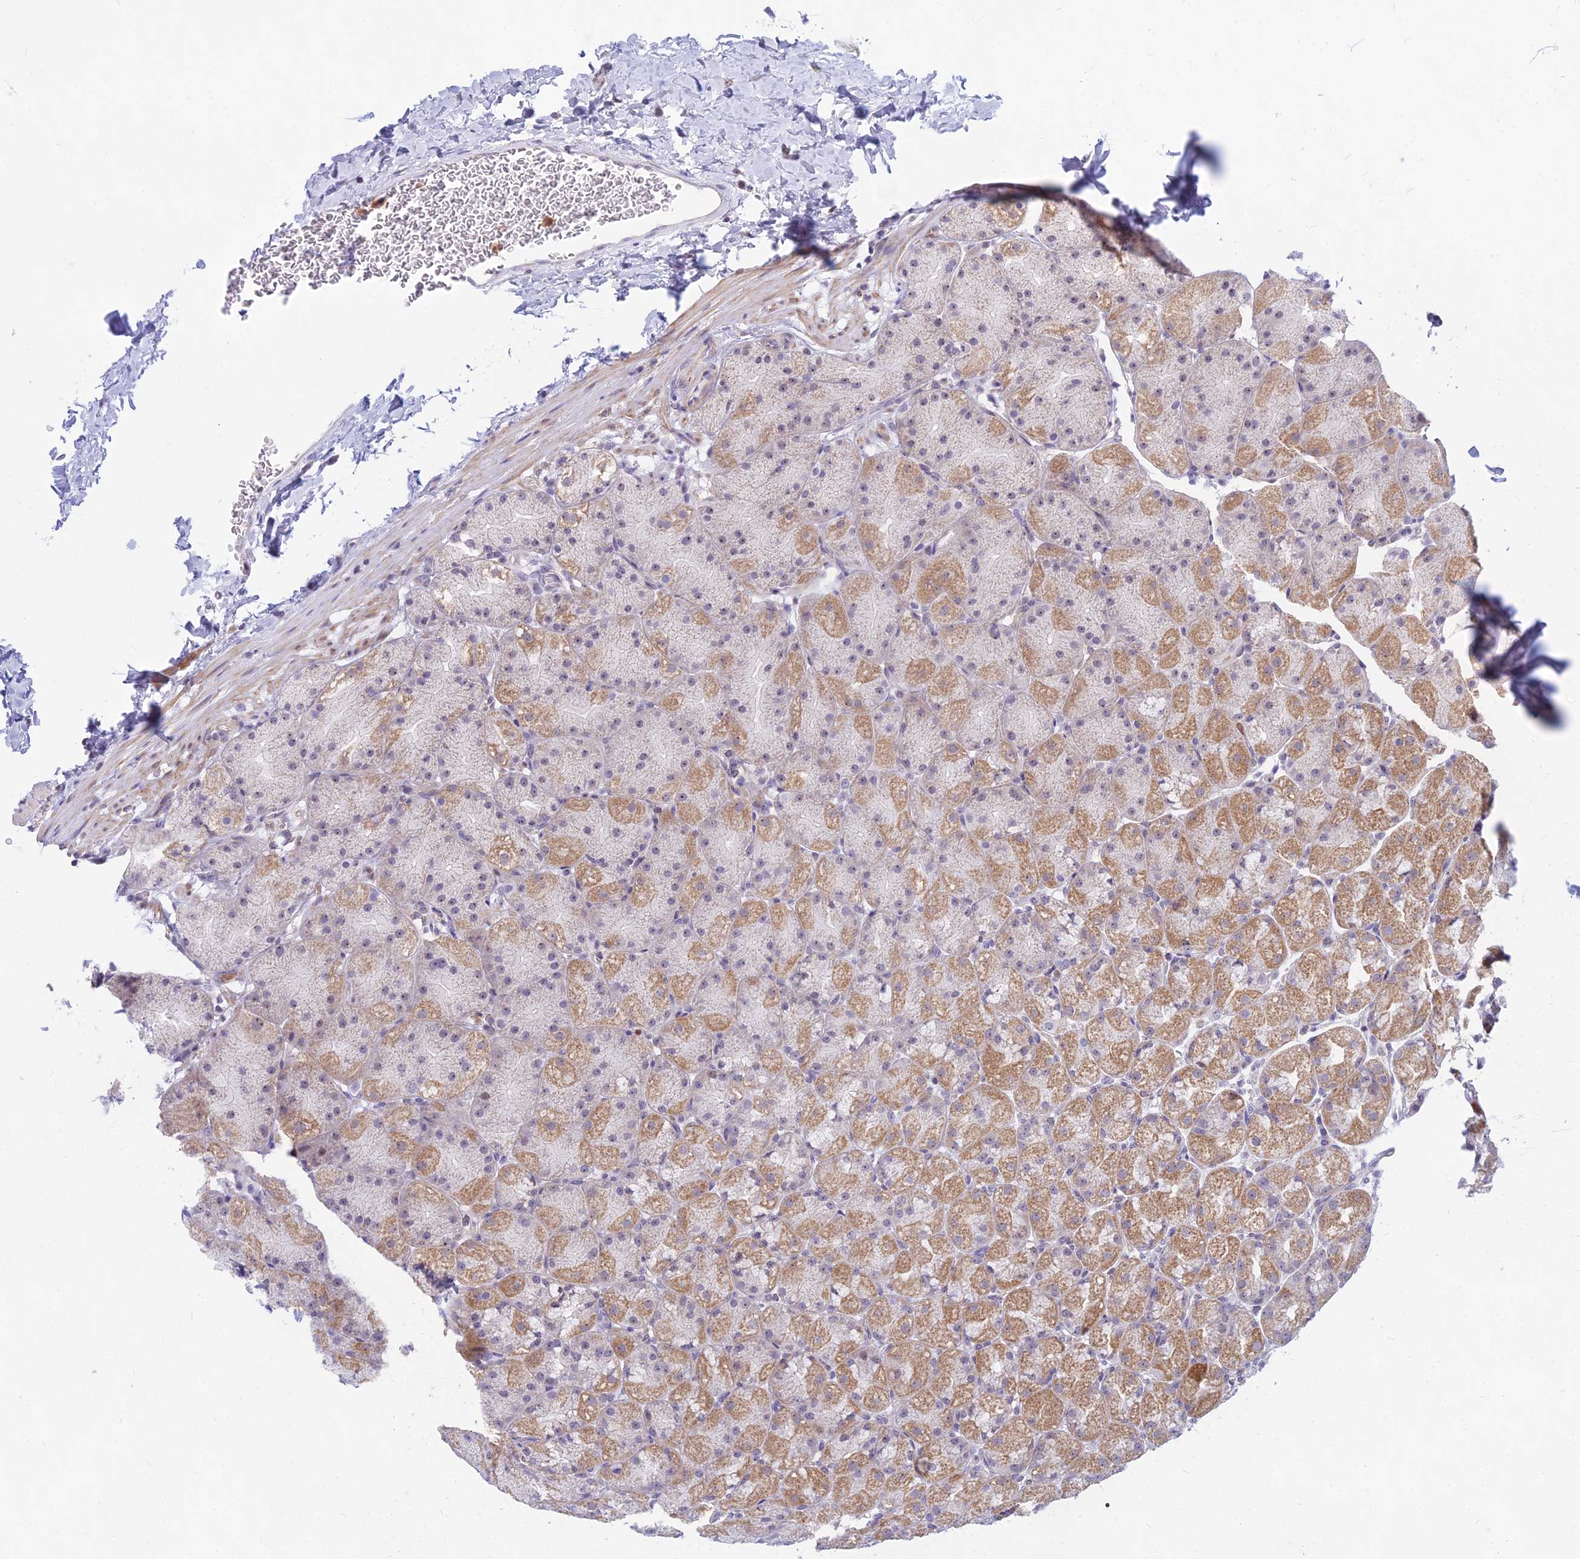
{"staining": {"intensity": "moderate", "quantity": "25%-75%", "location": "cytoplasmic/membranous,nuclear"}, "tissue": "stomach", "cell_type": "Glandular cells", "image_type": "normal", "snomed": [{"axis": "morphology", "description": "Normal tissue, NOS"}, {"axis": "topography", "description": "Stomach, upper"}, {"axis": "topography", "description": "Stomach"}], "caption": "High-magnification brightfield microscopy of benign stomach stained with DAB (brown) and counterstained with hematoxylin (blue). glandular cells exhibit moderate cytoplasmic/membranous,nuclear expression is identified in approximately25%-75% of cells. The staining was performed using DAB, with brown indicating positive protein expression. Nuclei are stained blue with hematoxylin.", "gene": "KRR1", "patient": {"sex": "male", "age": 48}}